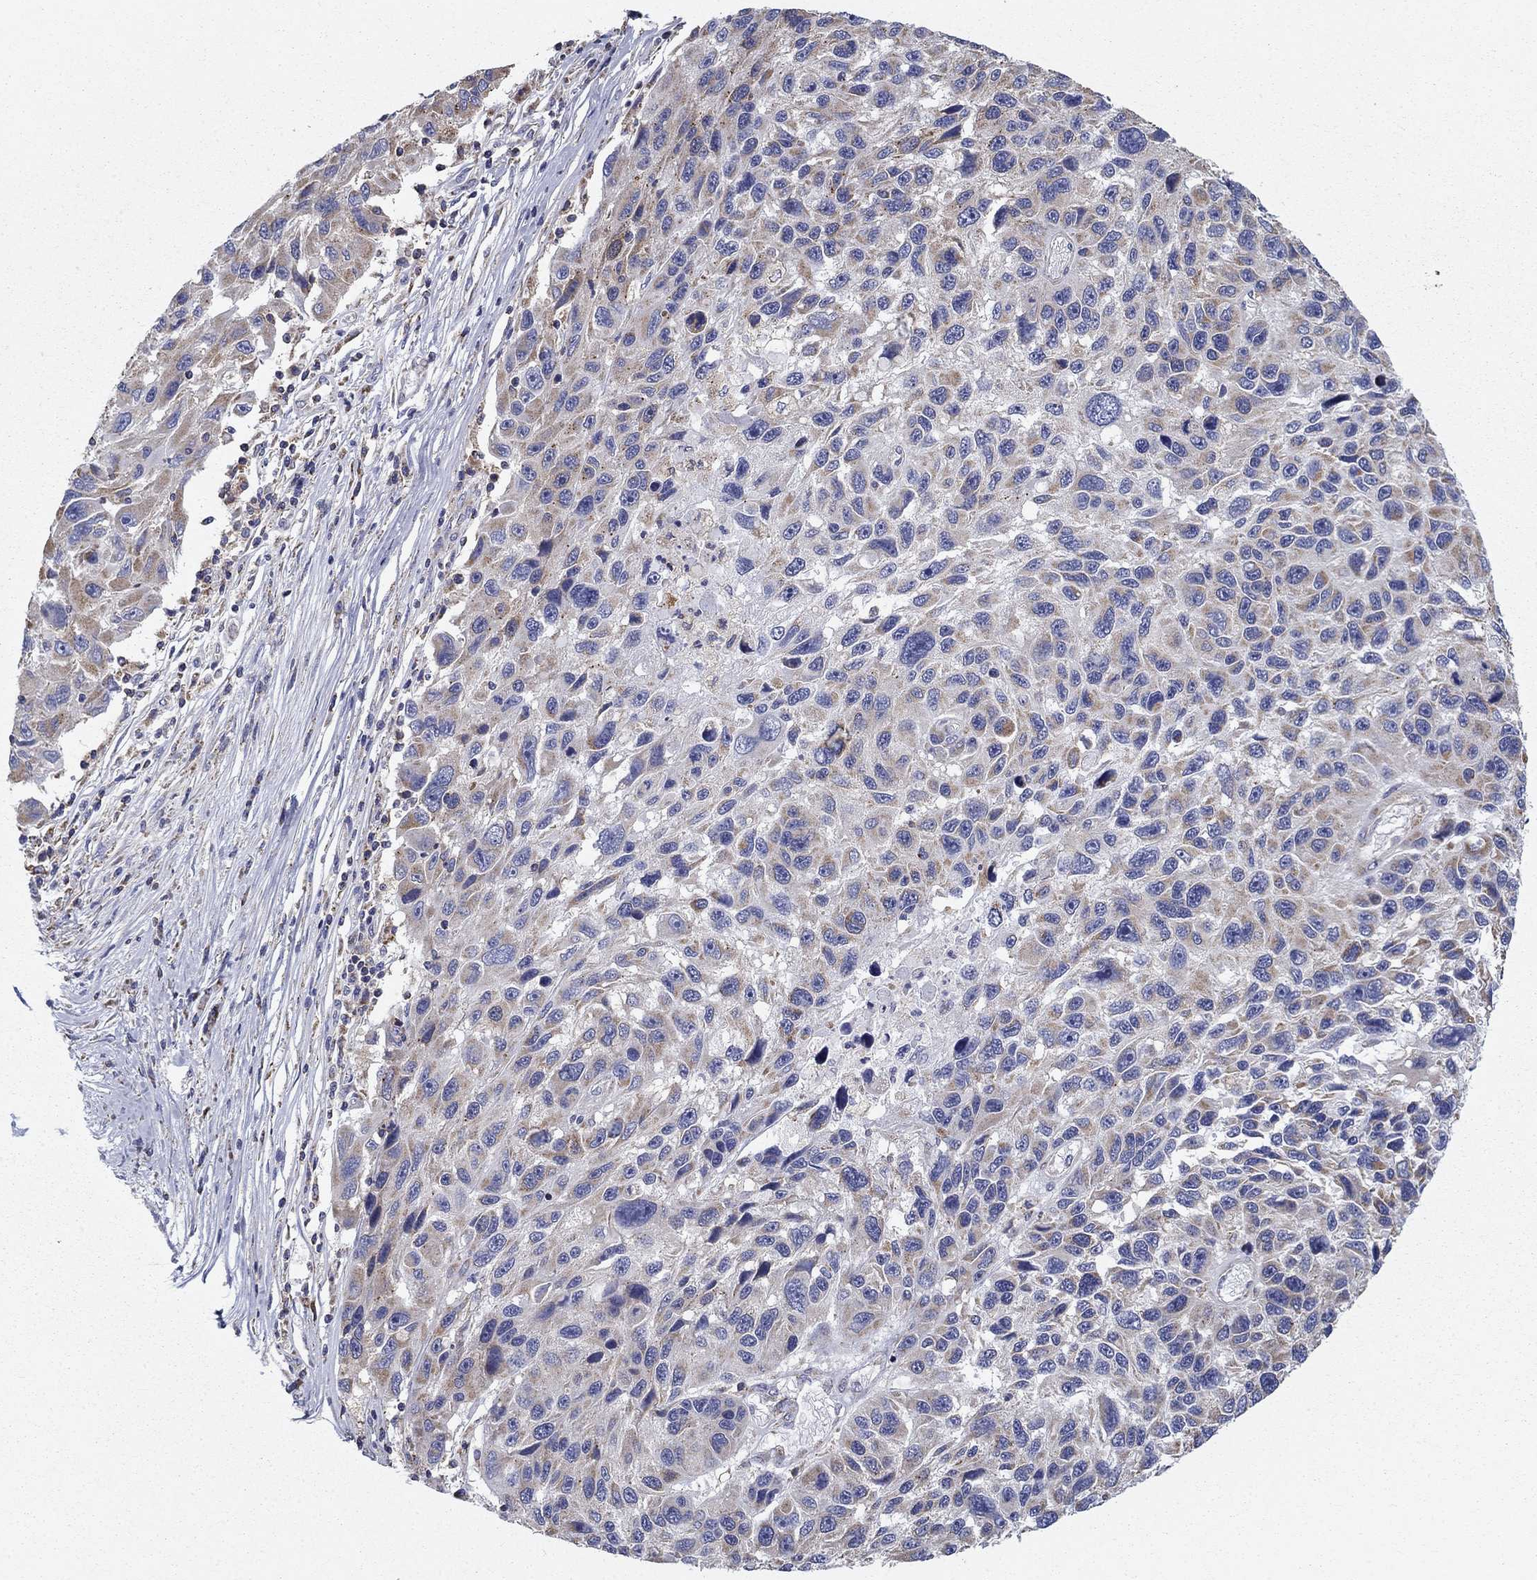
{"staining": {"intensity": "weak", "quantity": "25%-75%", "location": "cytoplasmic/membranous"}, "tissue": "melanoma", "cell_type": "Tumor cells", "image_type": "cancer", "snomed": [{"axis": "morphology", "description": "Malignant melanoma, NOS"}, {"axis": "topography", "description": "Skin"}], "caption": "Human melanoma stained for a protein (brown) shows weak cytoplasmic/membranous positive expression in approximately 25%-75% of tumor cells.", "gene": "NME5", "patient": {"sex": "male", "age": 53}}